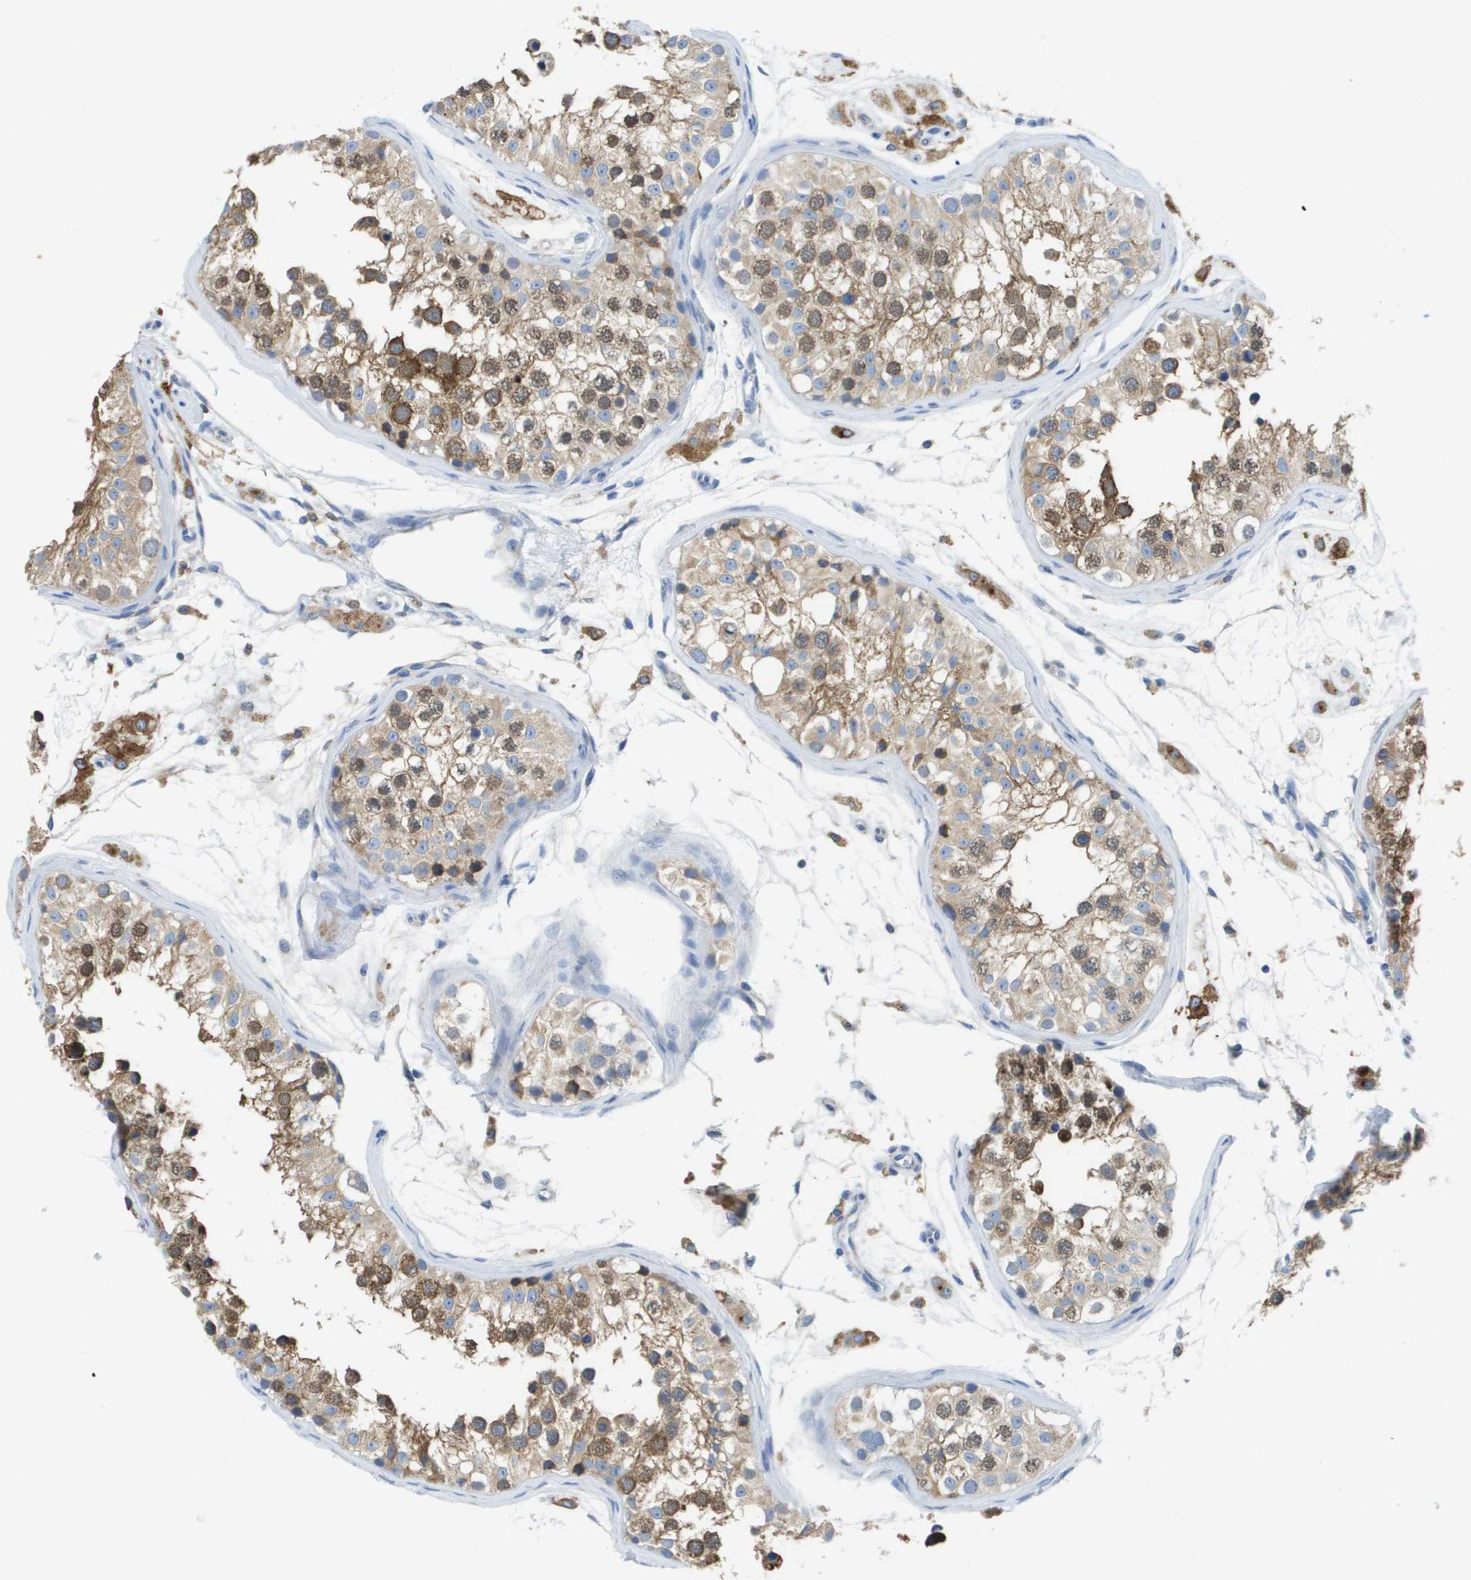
{"staining": {"intensity": "moderate", "quantity": ">75%", "location": "cytoplasmic/membranous"}, "tissue": "testis", "cell_type": "Cells in seminiferous ducts", "image_type": "normal", "snomed": [{"axis": "morphology", "description": "Normal tissue, NOS"}, {"axis": "morphology", "description": "Adenocarcinoma, metastatic, NOS"}, {"axis": "topography", "description": "Testis"}], "caption": "High-power microscopy captured an immunohistochemistry micrograph of unremarkable testis, revealing moderate cytoplasmic/membranous positivity in about >75% of cells in seminiferous ducts. The staining was performed using DAB (3,3'-diaminobenzidine) to visualize the protein expression in brown, while the nuclei were stained in blue with hematoxylin (Magnification: 20x).", "gene": "SDR42E1", "patient": {"sex": "male", "age": 26}}